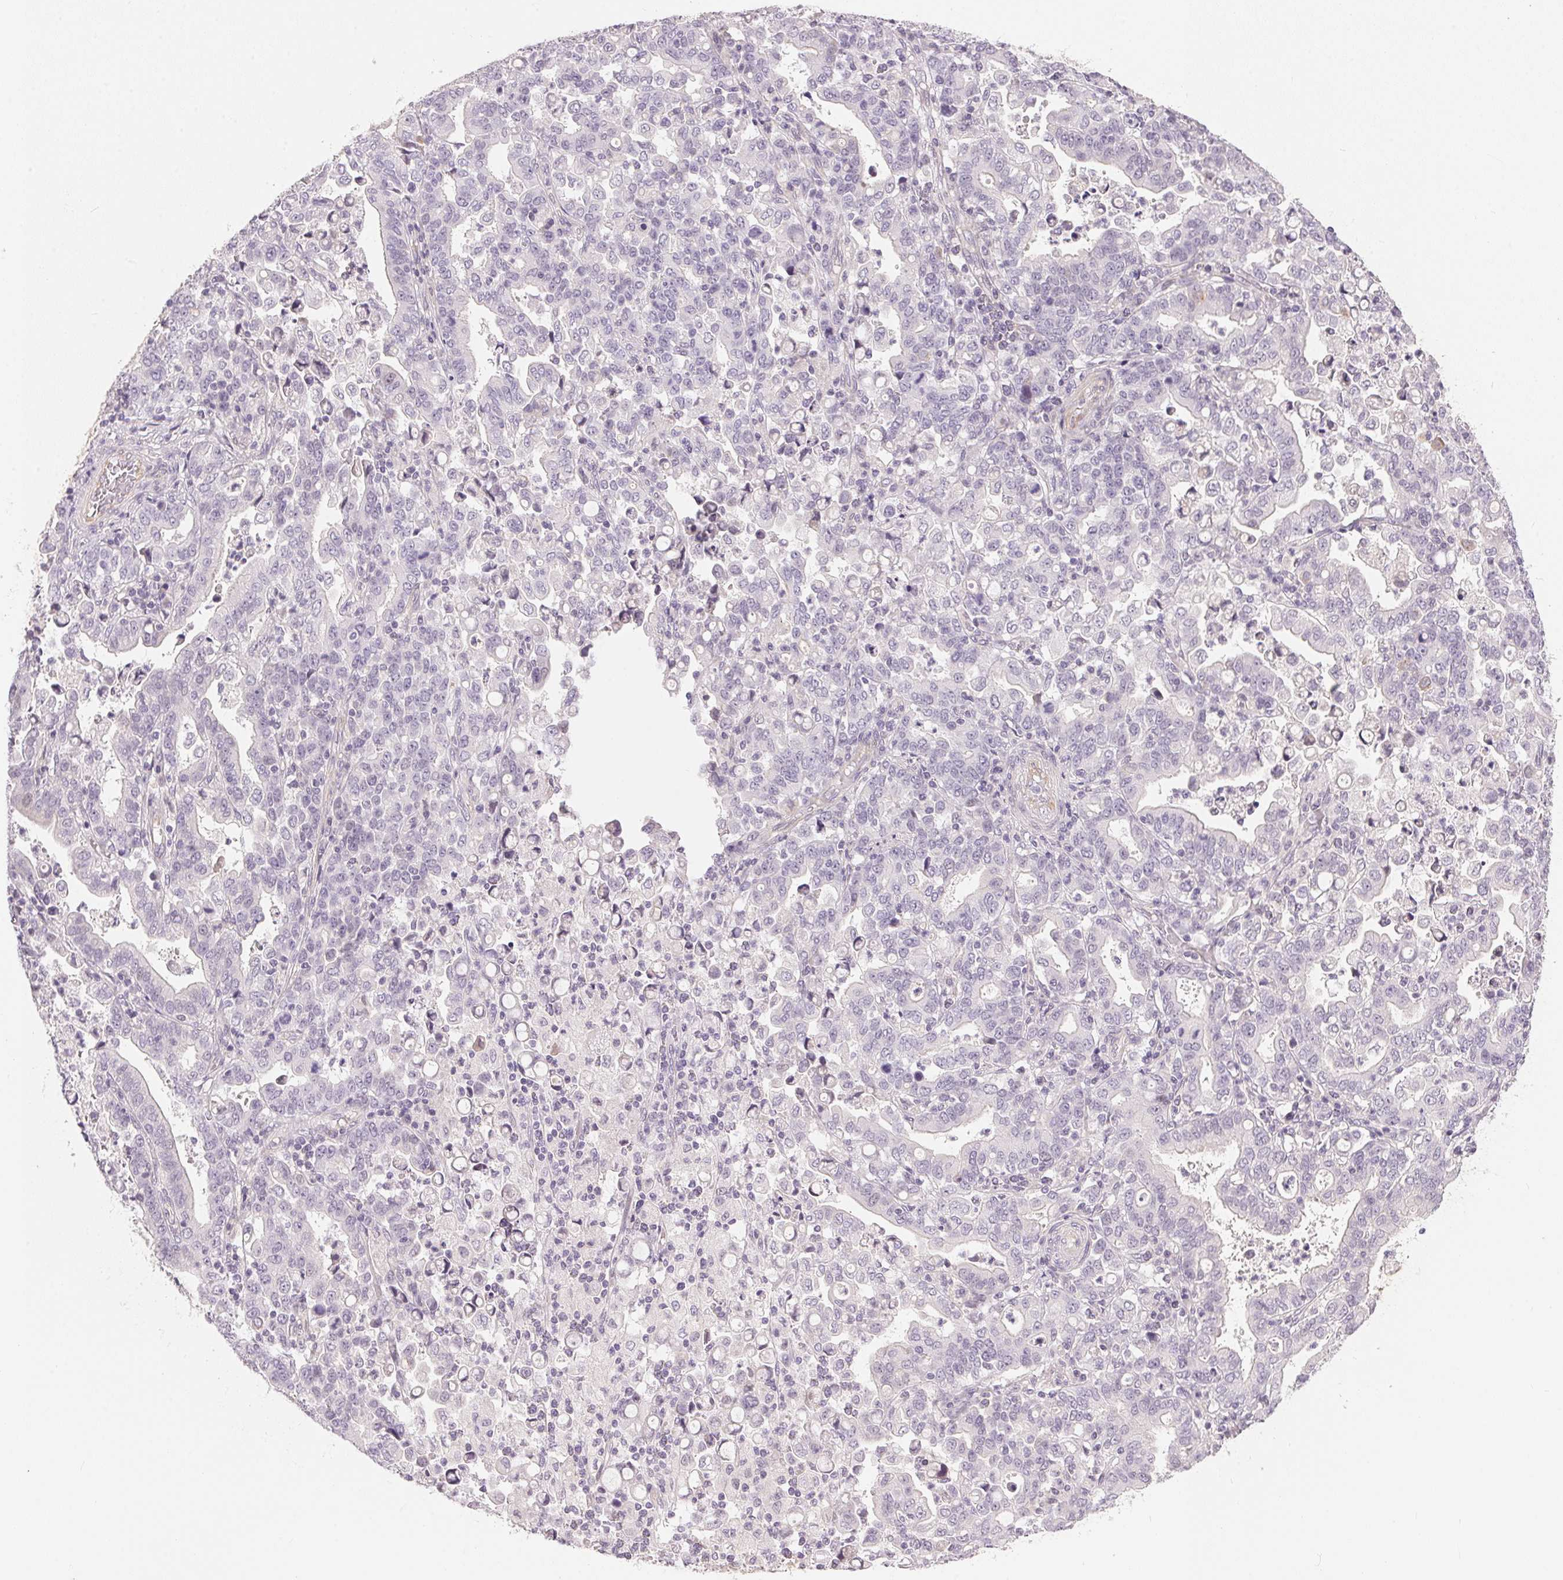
{"staining": {"intensity": "negative", "quantity": "none", "location": "none"}, "tissue": "stomach cancer", "cell_type": "Tumor cells", "image_type": "cancer", "snomed": [{"axis": "morphology", "description": "Adenocarcinoma, NOS"}, {"axis": "topography", "description": "Stomach, upper"}], "caption": "High magnification brightfield microscopy of adenocarcinoma (stomach) stained with DAB (brown) and counterstained with hematoxylin (blue): tumor cells show no significant positivity.", "gene": "GDAP1L1", "patient": {"sex": "male", "age": 69}}